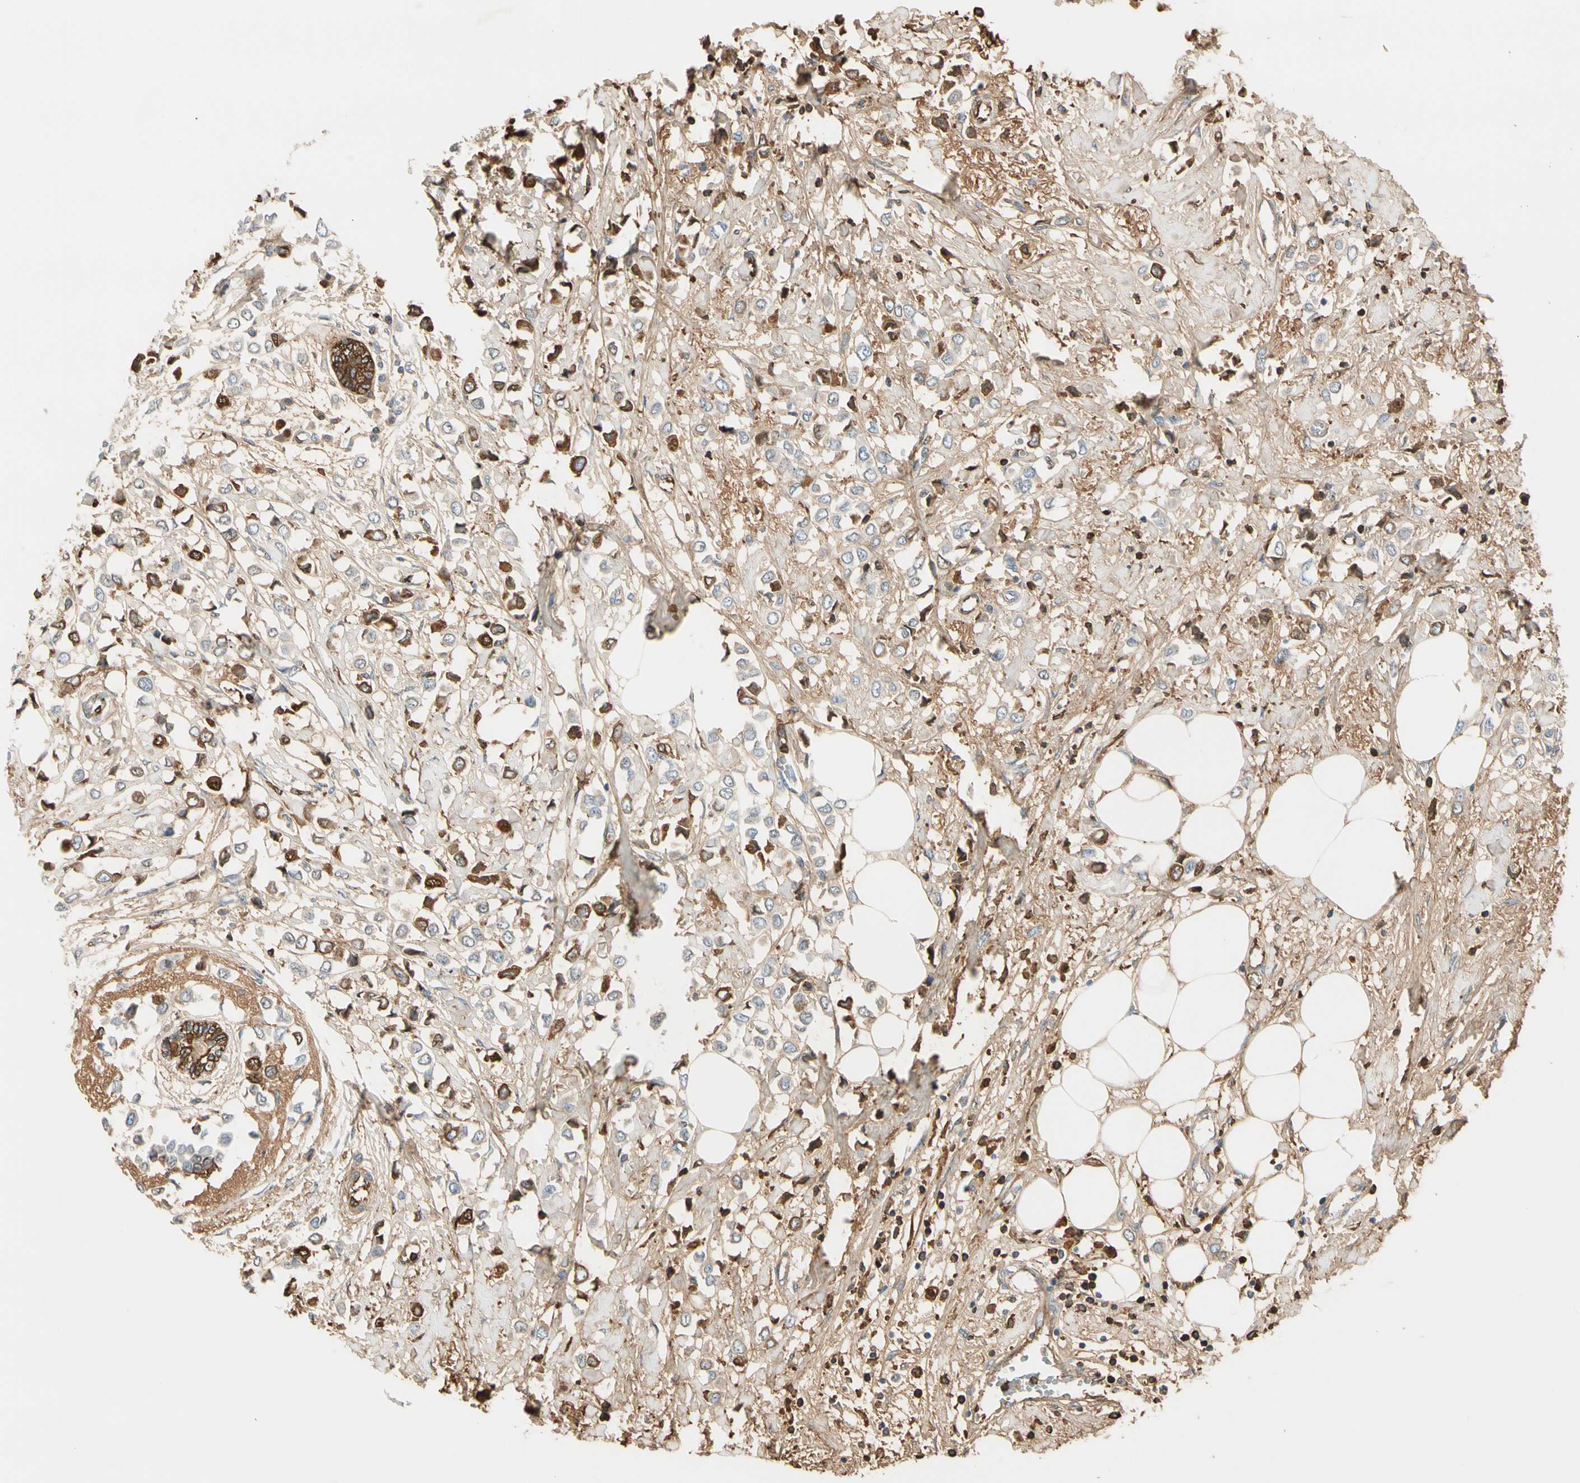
{"staining": {"intensity": "strong", "quantity": "<25%", "location": "cytoplasmic/membranous"}, "tissue": "breast cancer", "cell_type": "Tumor cells", "image_type": "cancer", "snomed": [{"axis": "morphology", "description": "Lobular carcinoma"}, {"axis": "topography", "description": "Breast"}], "caption": "Human lobular carcinoma (breast) stained with a protein marker shows strong staining in tumor cells.", "gene": "LAMB3", "patient": {"sex": "female", "age": 51}}